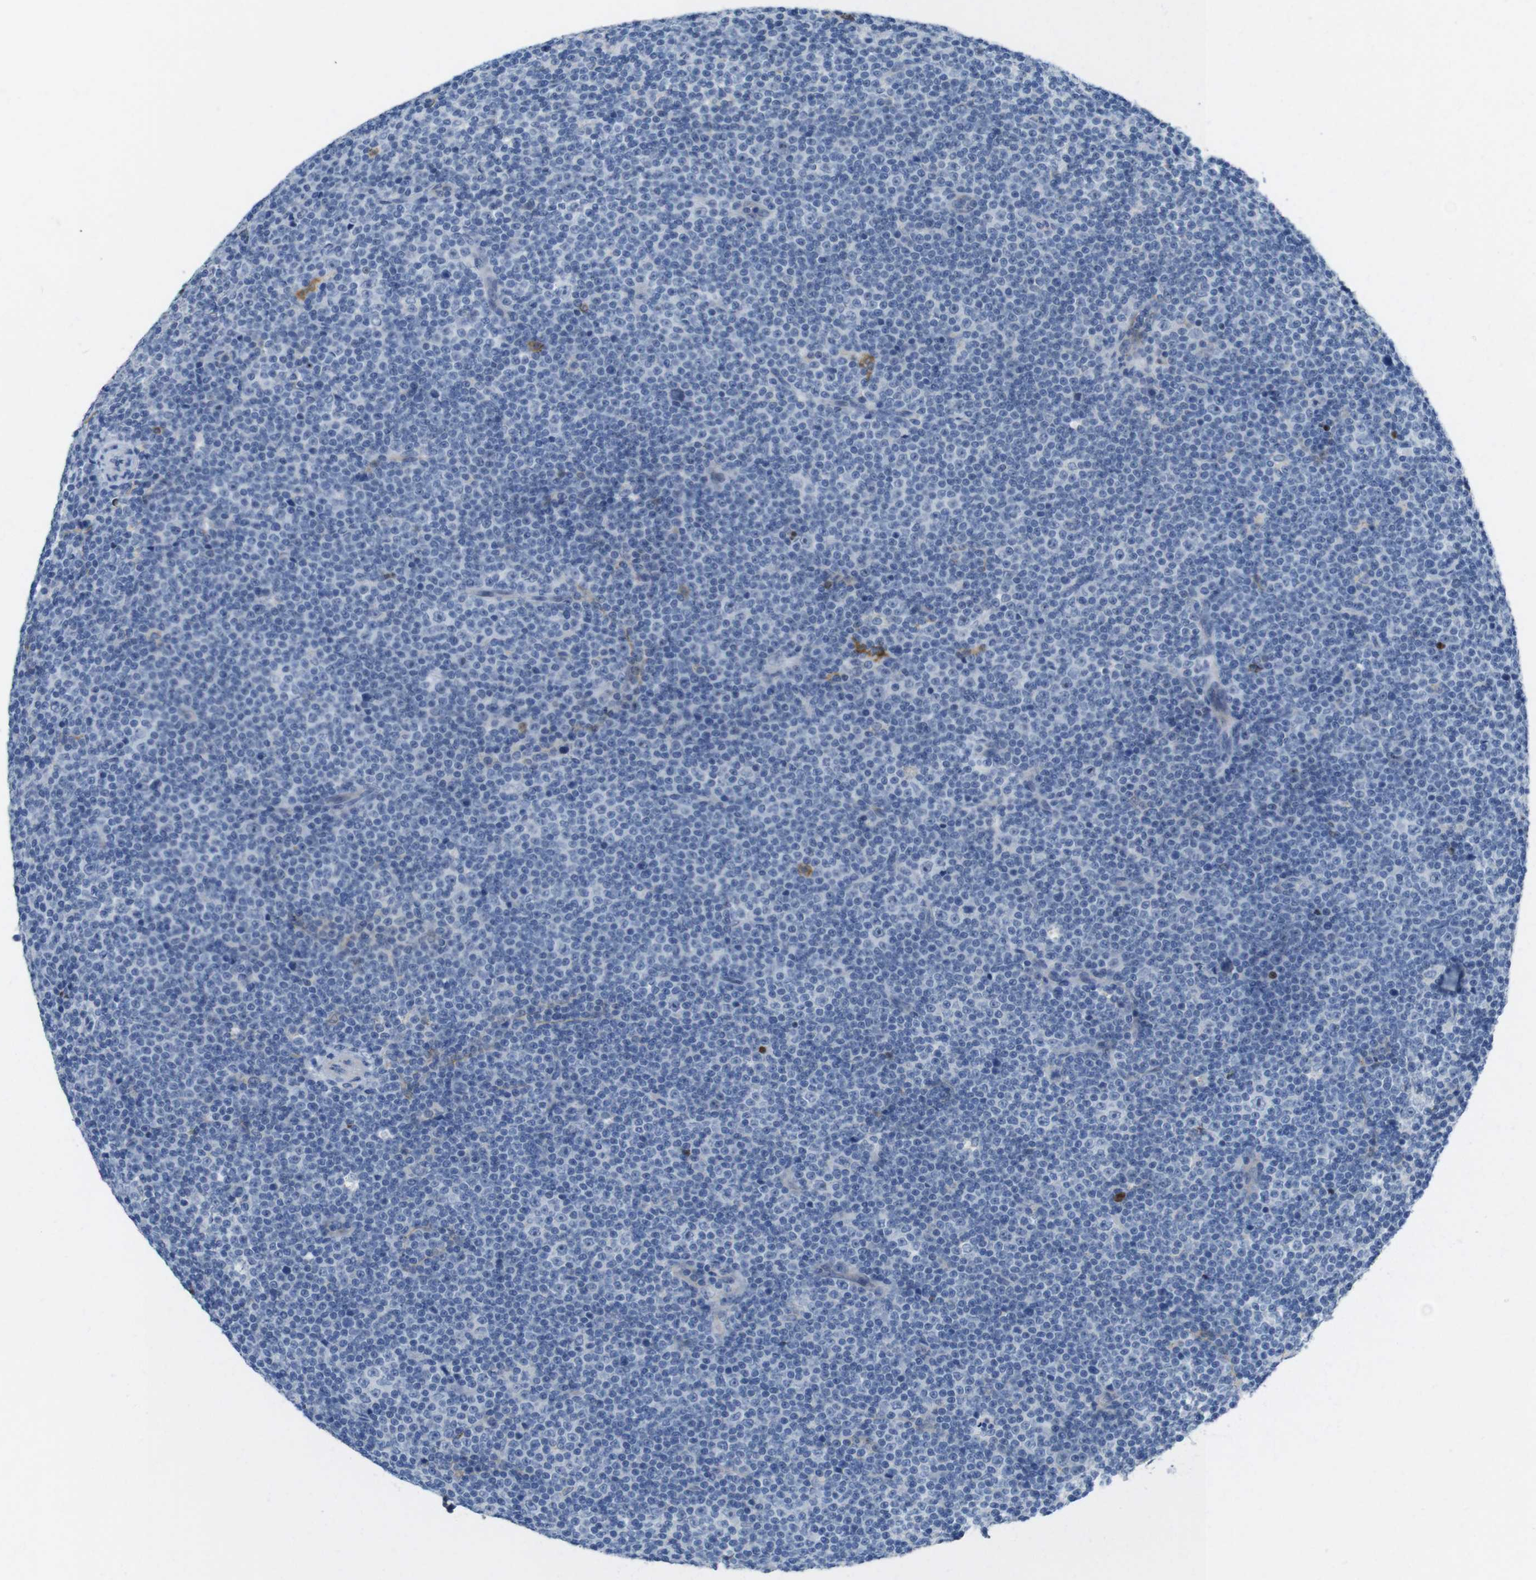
{"staining": {"intensity": "negative", "quantity": "none", "location": "none"}, "tissue": "lymphoma", "cell_type": "Tumor cells", "image_type": "cancer", "snomed": [{"axis": "morphology", "description": "Malignant lymphoma, non-Hodgkin's type, Low grade"}, {"axis": "topography", "description": "Lymph node"}], "caption": "Human malignant lymphoma, non-Hodgkin's type (low-grade) stained for a protein using immunohistochemistry (IHC) shows no staining in tumor cells.", "gene": "TJP3", "patient": {"sex": "female", "age": 67}}